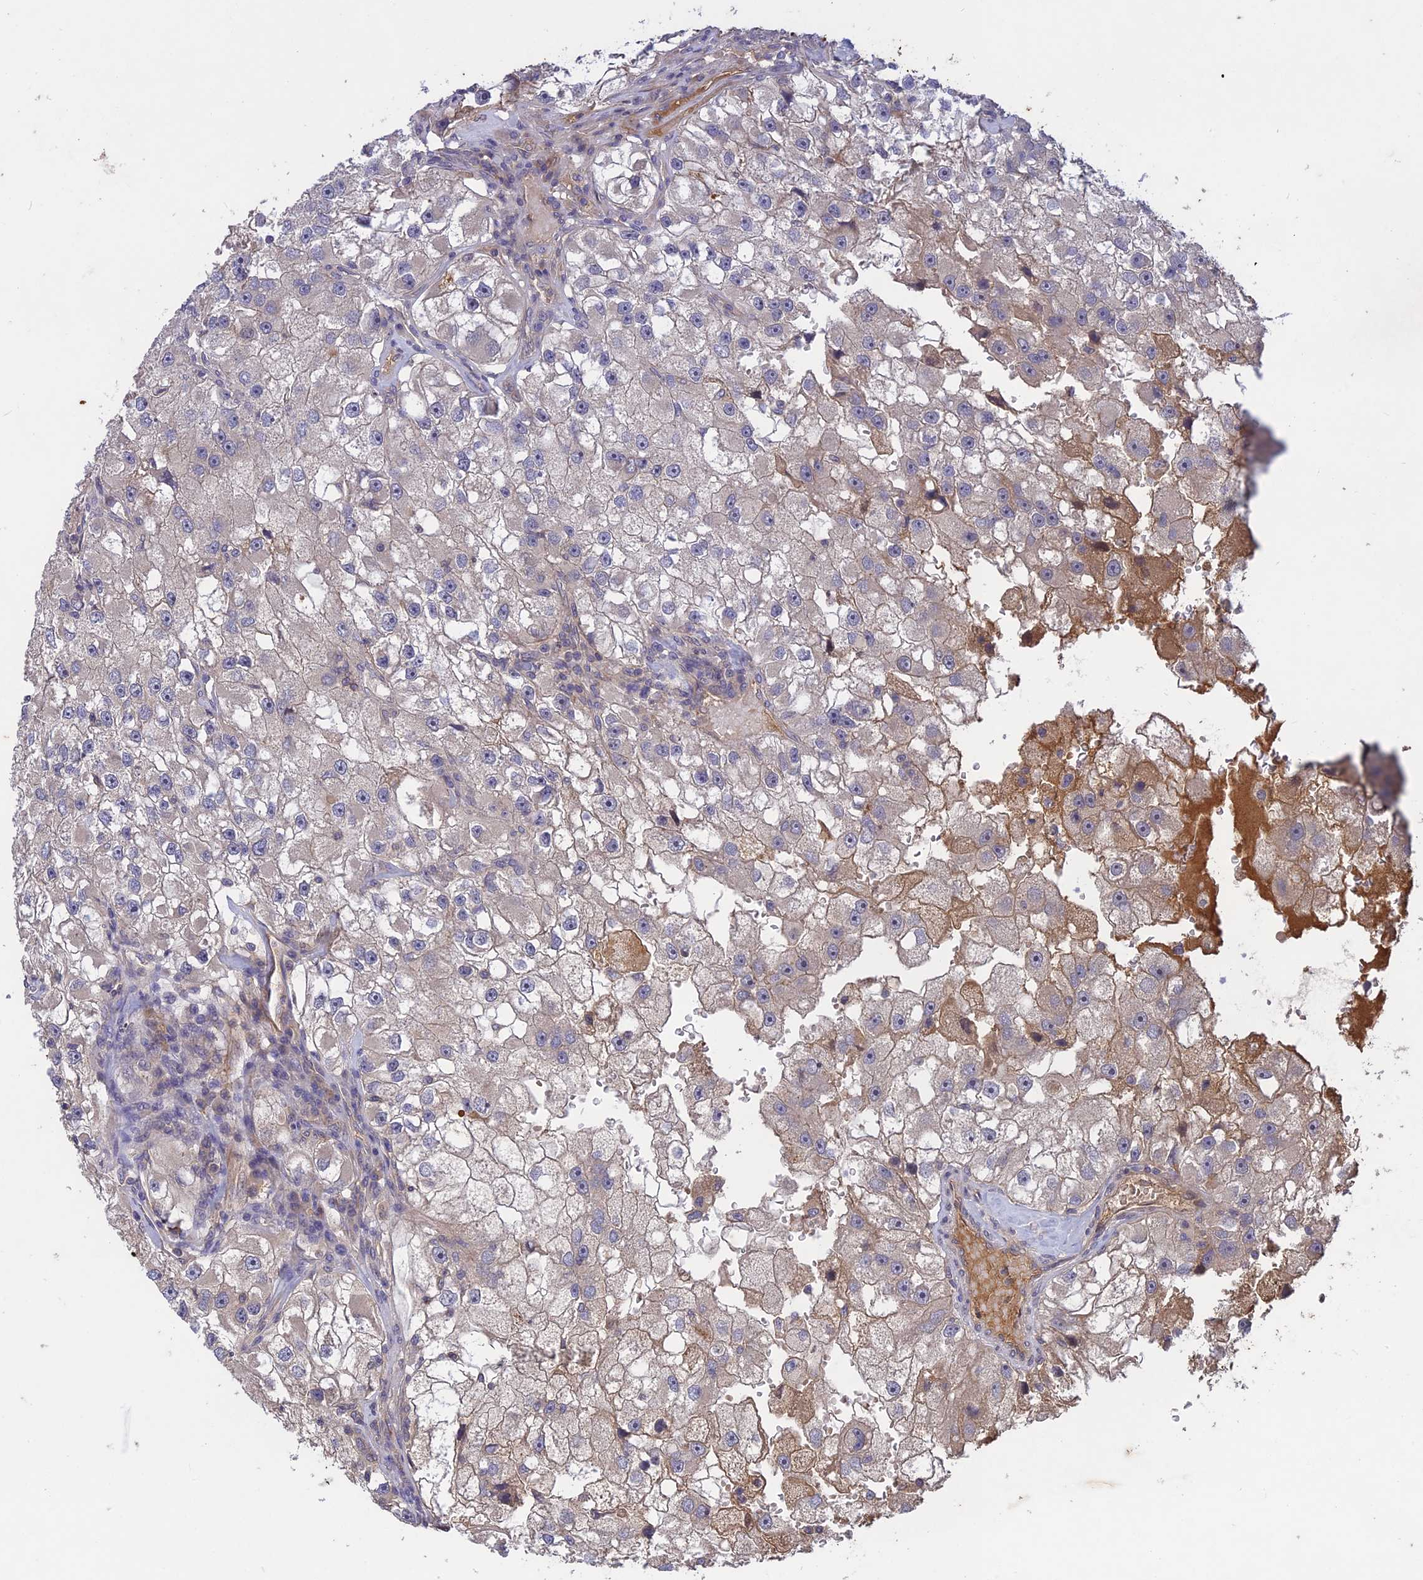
{"staining": {"intensity": "weak", "quantity": "<25%", "location": "cytoplasmic/membranous"}, "tissue": "renal cancer", "cell_type": "Tumor cells", "image_type": "cancer", "snomed": [{"axis": "morphology", "description": "Adenocarcinoma, NOS"}, {"axis": "topography", "description": "Kidney"}], "caption": "High magnification brightfield microscopy of renal cancer (adenocarcinoma) stained with DAB (brown) and counterstained with hematoxylin (blue): tumor cells show no significant positivity. (DAB IHC visualized using brightfield microscopy, high magnification).", "gene": "ADO", "patient": {"sex": "male", "age": 63}}